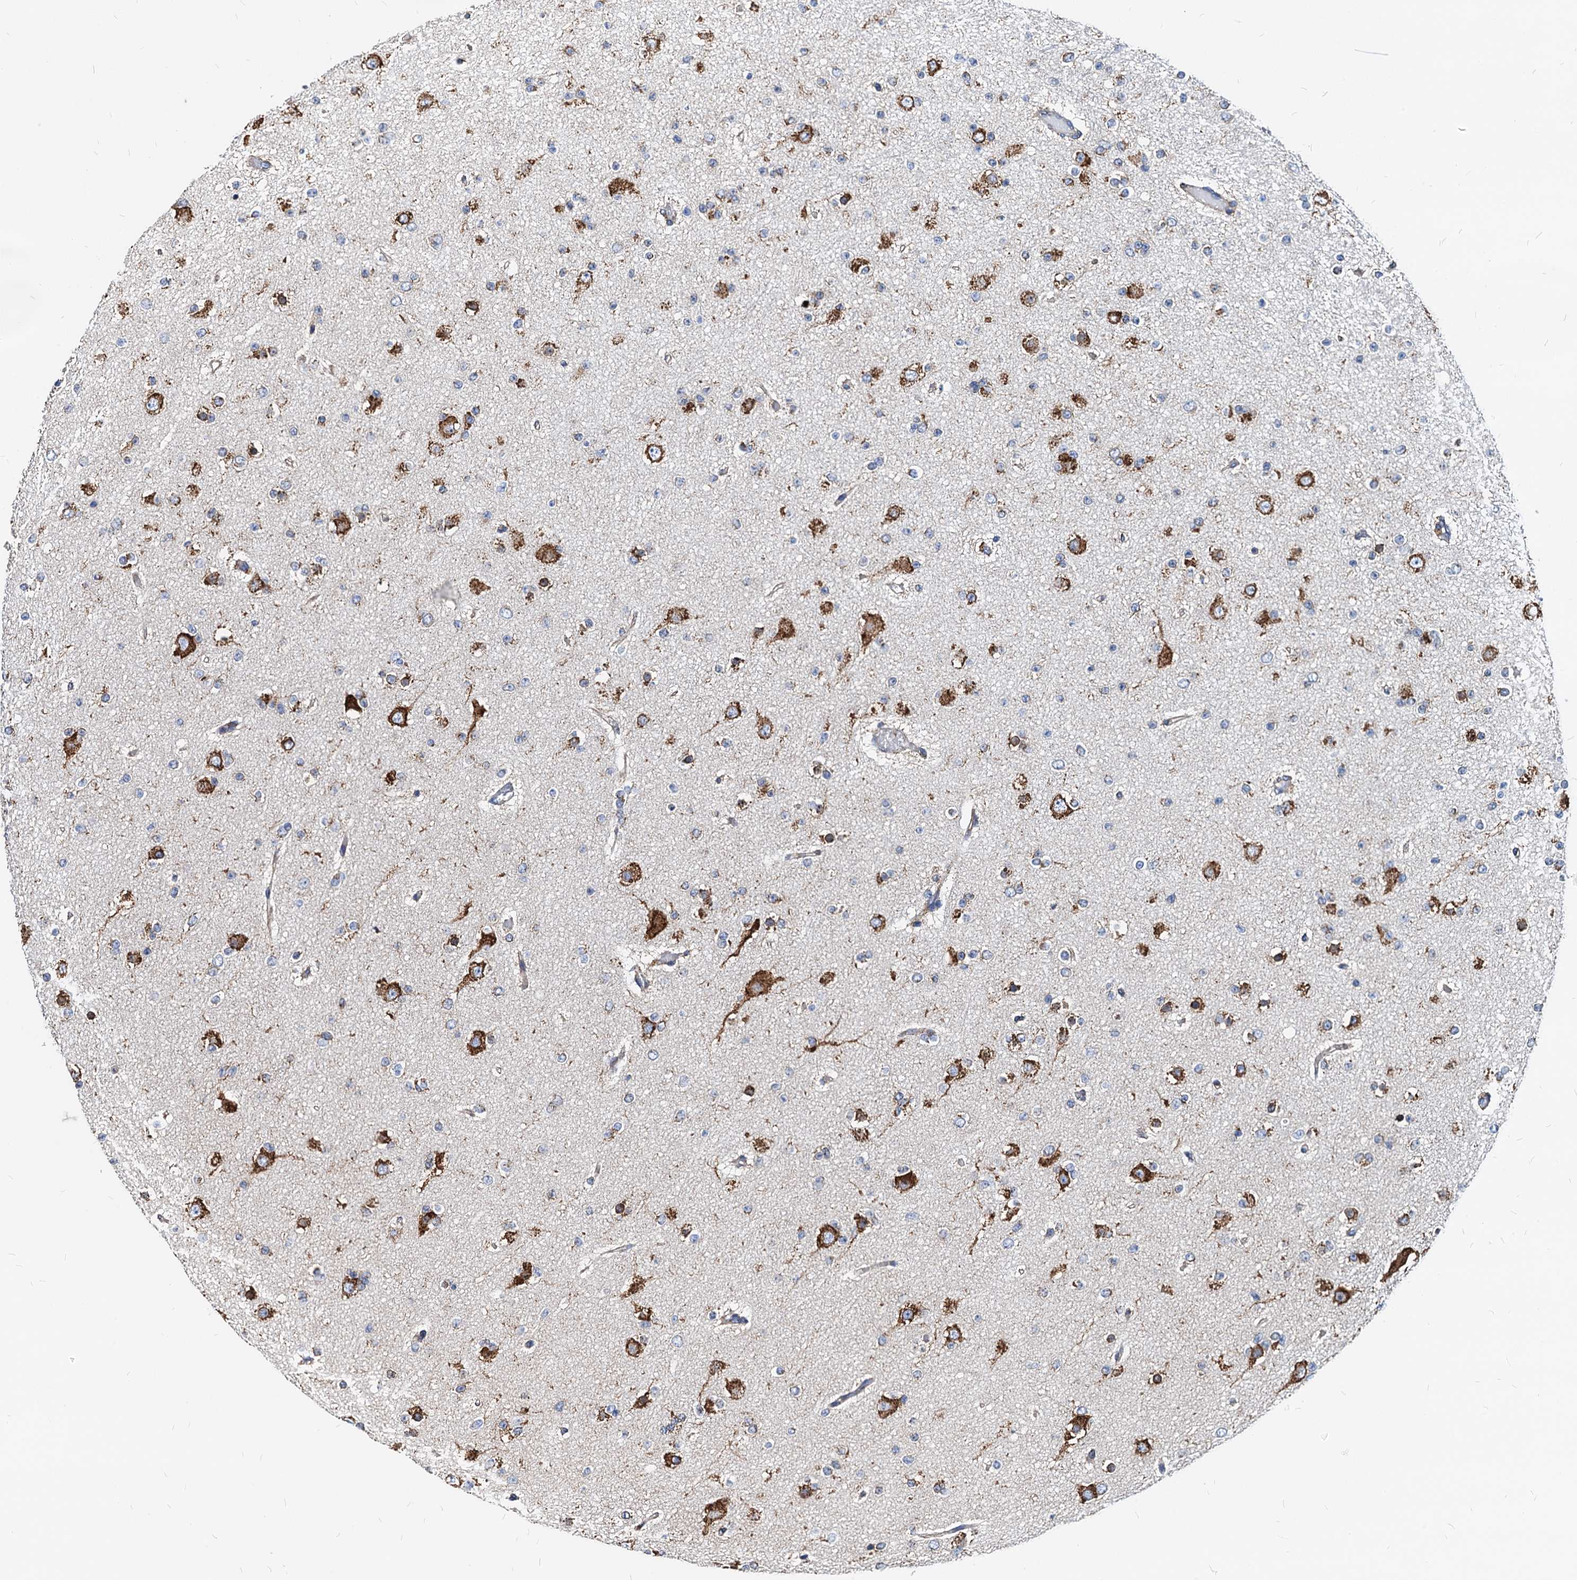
{"staining": {"intensity": "negative", "quantity": "none", "location": "none"}, "tissue": "glioma", "cell_type": "Tumor cells", "image_type": "cancer", "snomed": [{"axis": "morphology", "description": "Glioma, malignant, Low grade"}, {"axis": "topography", "description": "Brain"}], "caption": "High power microscopy image of an IHC image of malignant glioma (low-grade), revealing no significant expression in tumor cells. (Immunohistochemistry (ihc), brightfield microscopy, high magnification).", "gene": "HSPA5", "patient": {"sex": "female", "age": 22}}